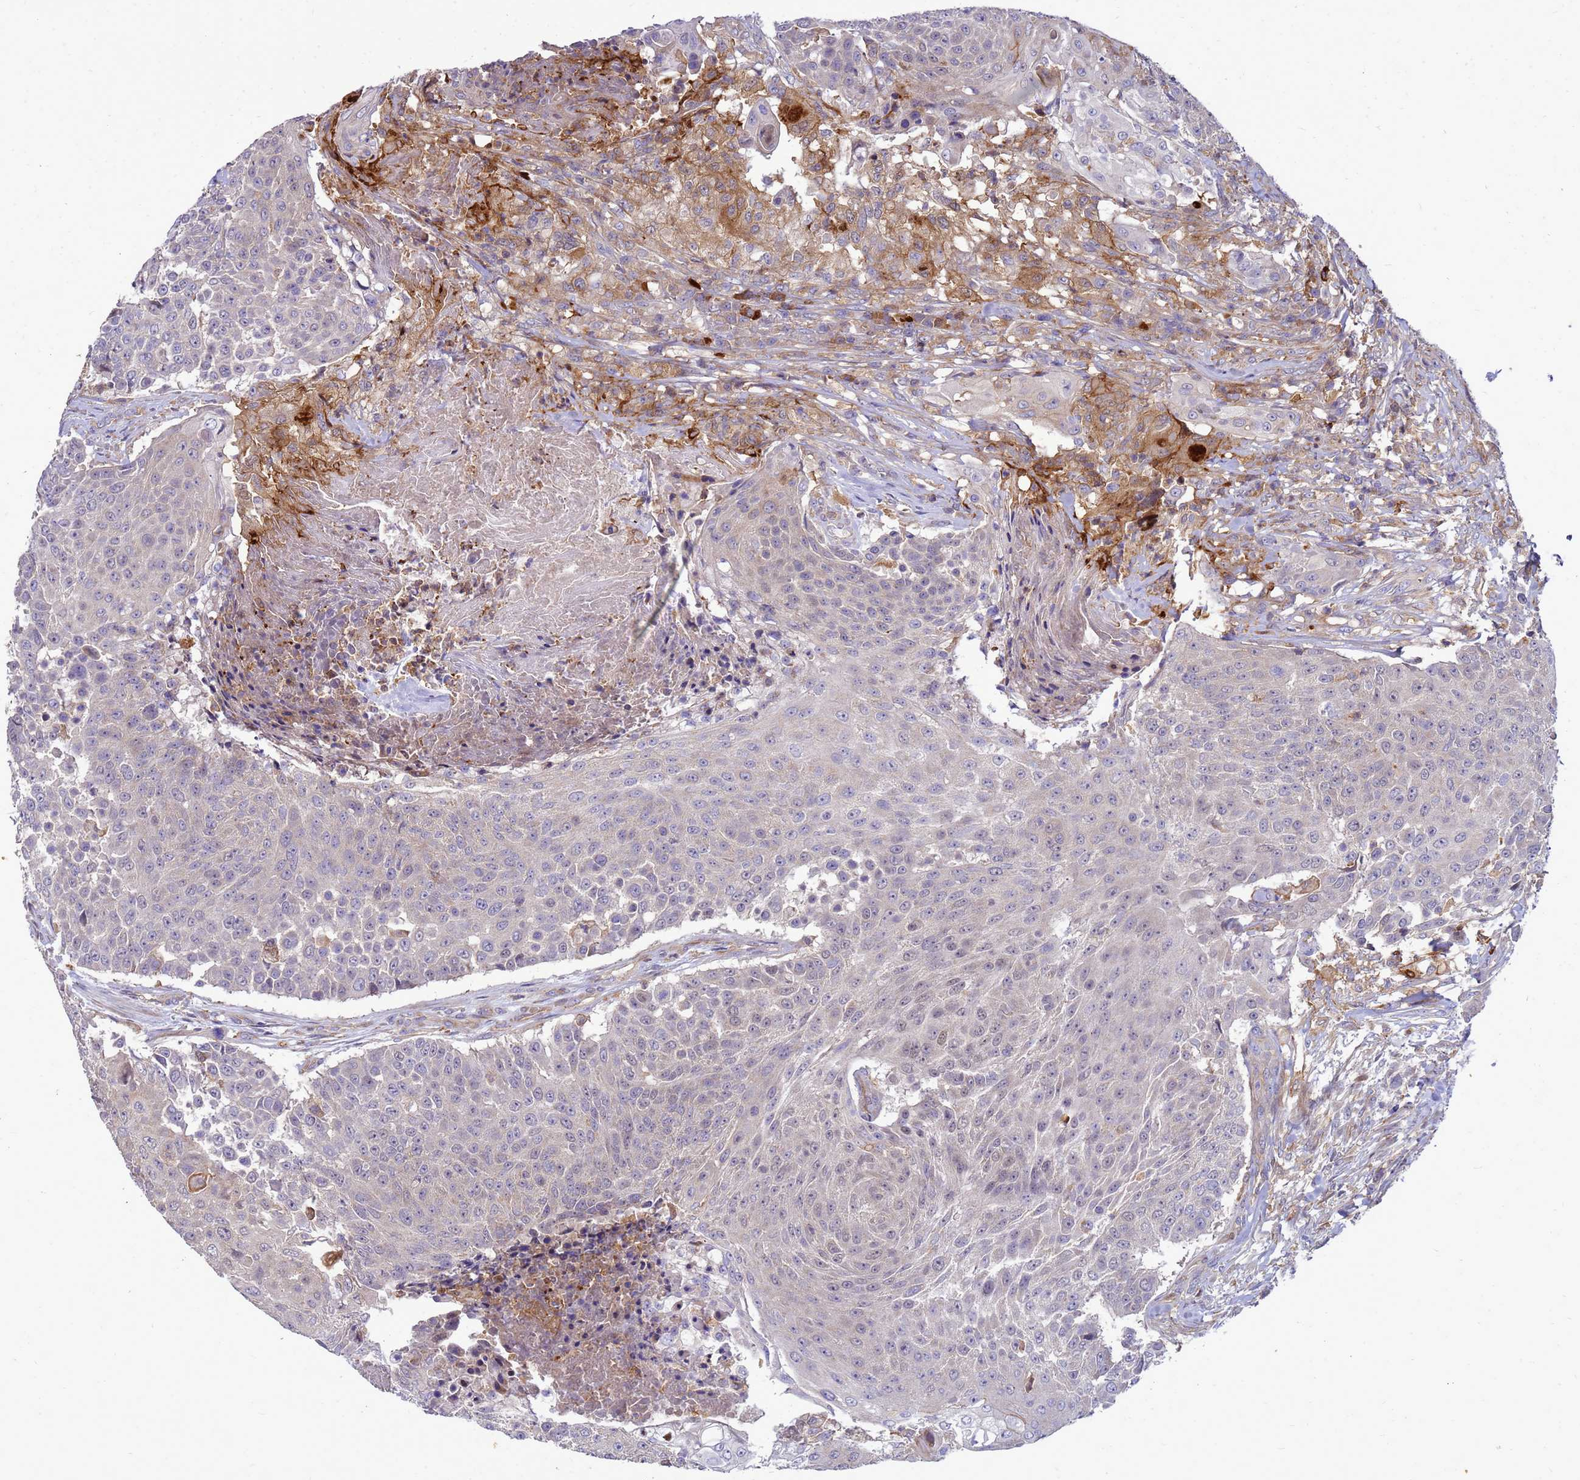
{"staining": {"intensity": "moderate", "quantity": "<25%", "location": "cytoplasmic/membranous"}, "tissue": "urothelial cancer", "cell_type": "Tumor cells", "image_type": "cancer", "snomed": [{"axis": "morphology", "description": "Urothelial carcinoma, High grade"}, {"axis": "topography", "description": "Urinary bladder"}], "caption": "High-magnification brightfield microscopy of urothelial carcinoma (high-grade) stained with DAB (3,3'-diaminobenzidine) (brown) and counterstained with hematoxylin (blue). tumor cells exhibit moderate cytoplasmic/membranous expression is seen in approximately<25% of cells.", "gene": "RNF215", "patient": {"sex": "female", "age": 63}}